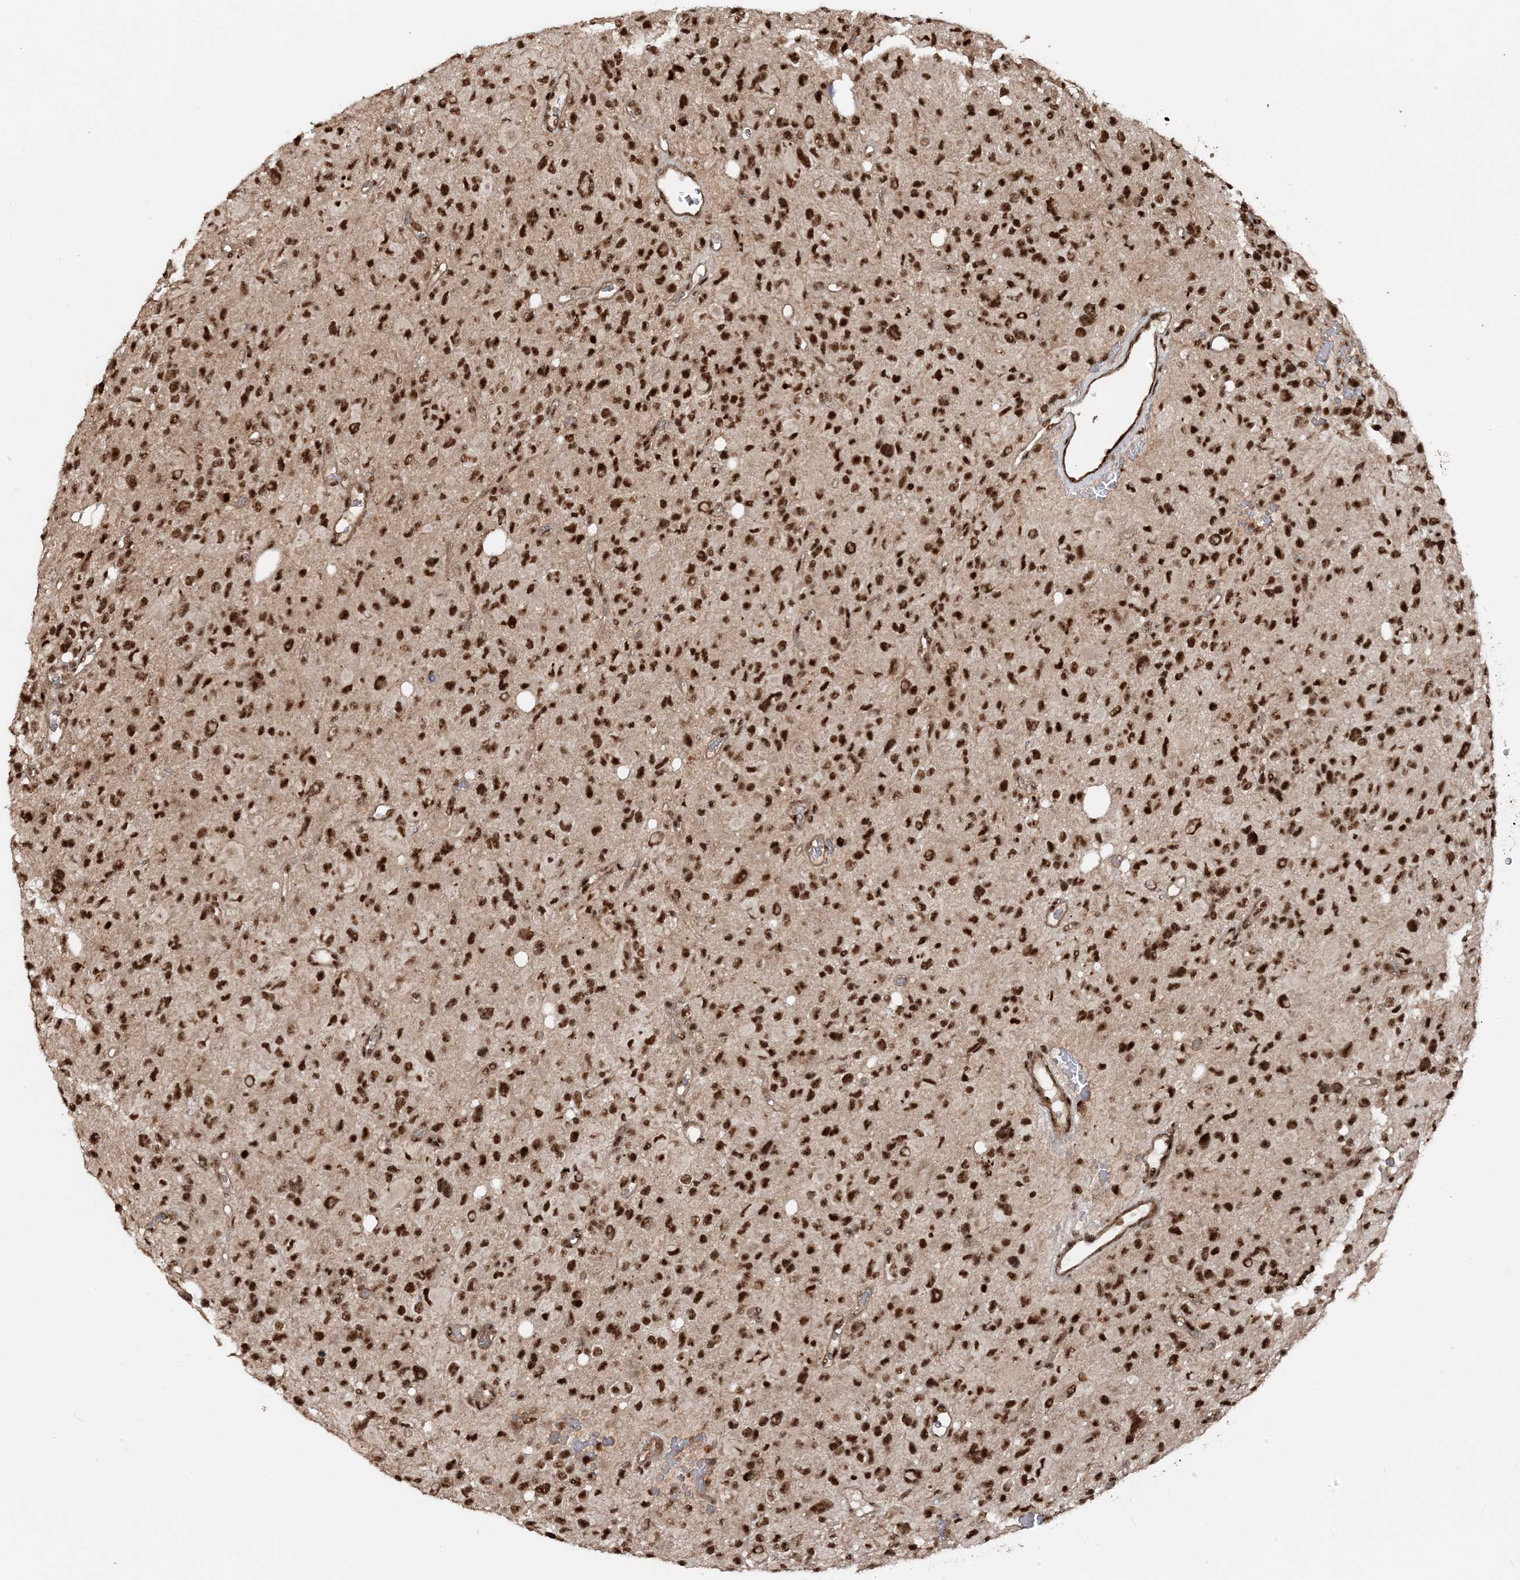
{"staining": {"intensity": "strong", "quantity": ">75%", "location": "nuclear"}, "tissue": "glioma", "cell_type": "Tumor cells", "image_type": "cancer", "snomed": [{"axis": "morphology", "description": "Glioma, malignant, High grade"}, {"axis": "topography", "description": "Brain"}], "caption": "DAB (3,3'-diaminobenzidine) immunohistochemical staining of human malignant glioma (high-grade) demonstrates strong nuclear protein expression in approximately >75% of tumor cells.", "gene": "EXOSC8", "patient": {"sex": "male", "age": 48}}